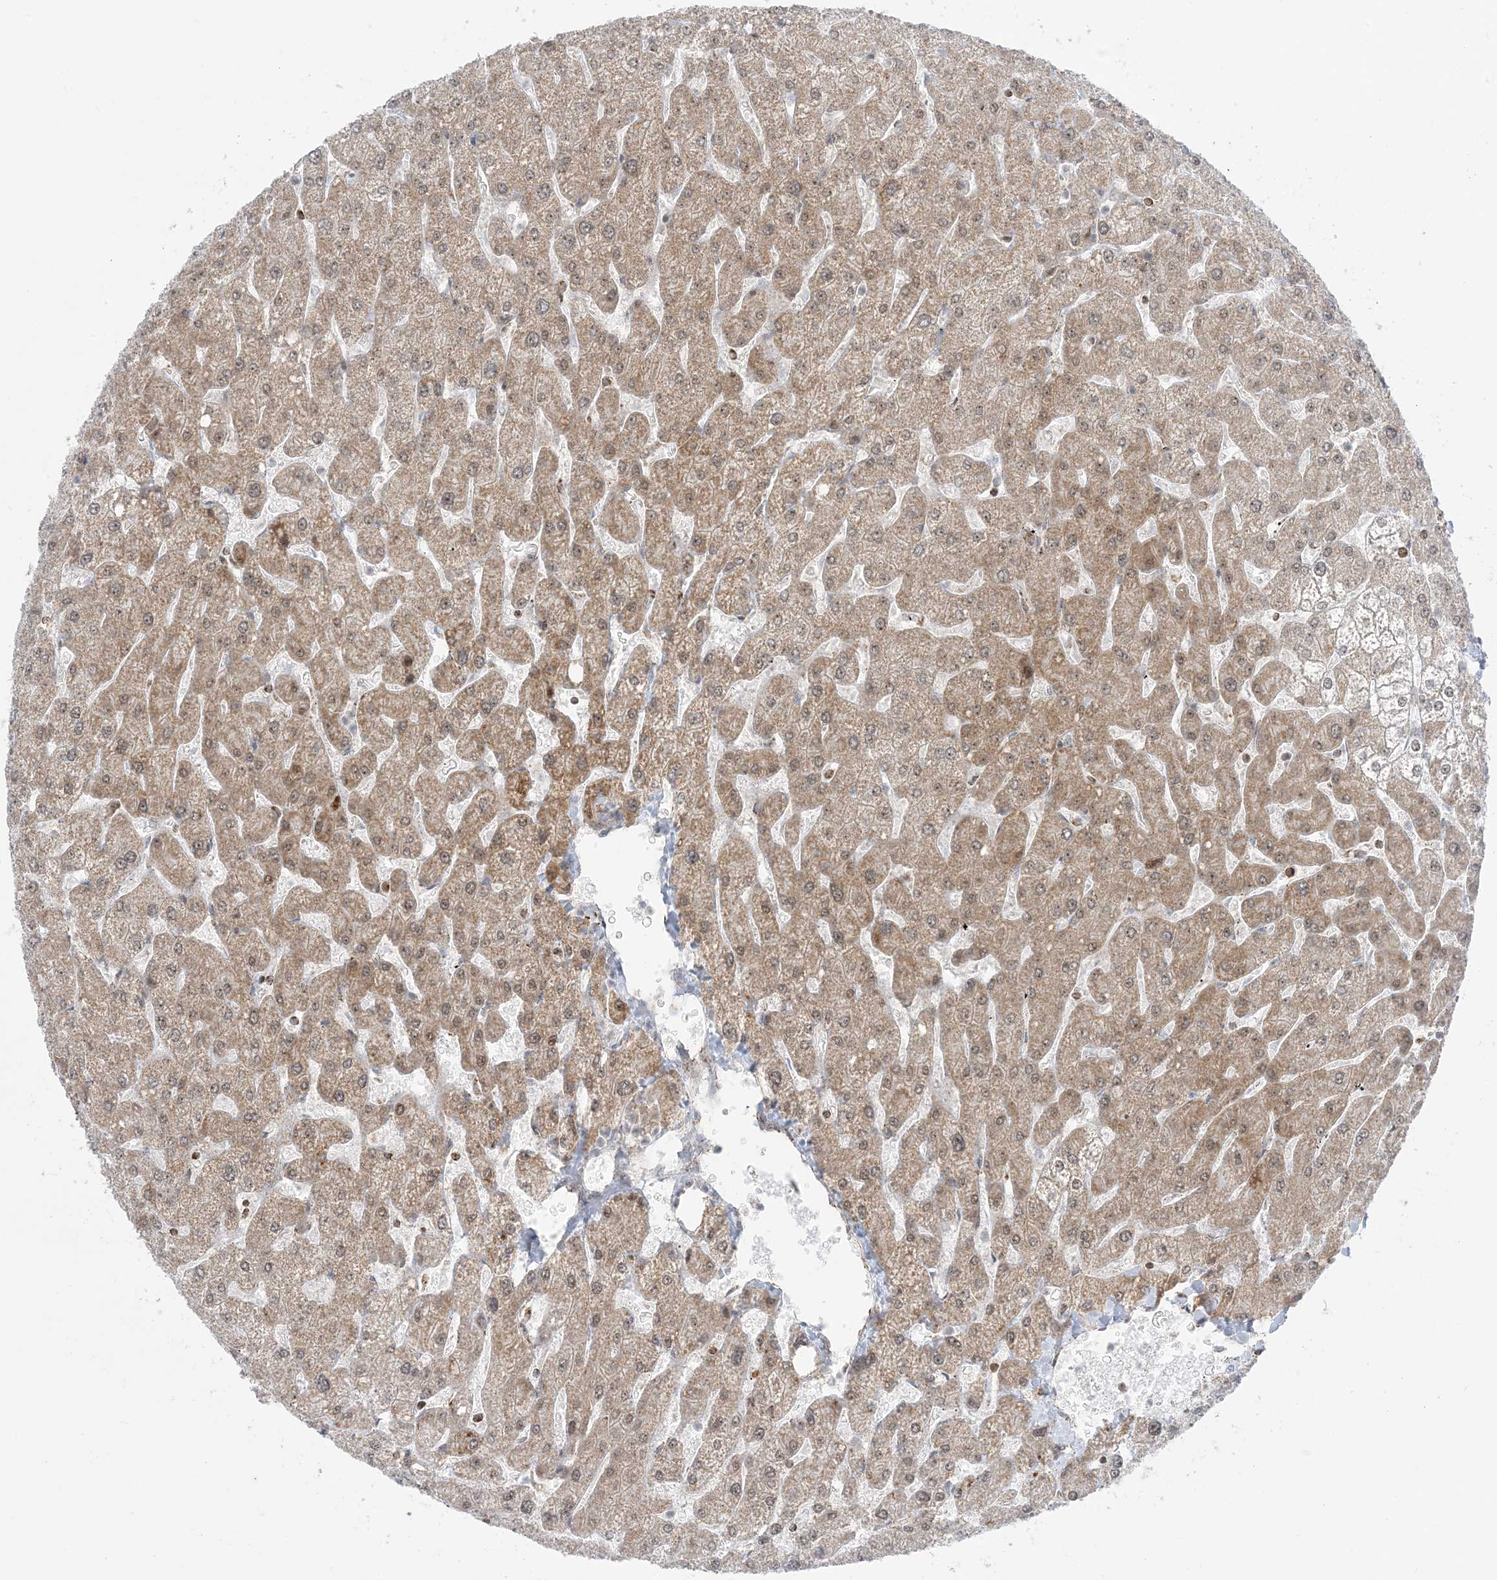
{"staining": {"intensity": "weak", "quantity": "25%-75%", "location": "cytoplasmic/membranous,nuclear"}, "tissue": "liver", "cell_type": "Cholangiocytes", "image_type": "normal", "snomed": [{"axis": "morphology", "description": "Normal tissue, NOS"}, {"axis": "topography", "description": "Liver"}], "caption": "A high-resolution image shows IHC staining of unremarkable liver, which exhibits weak cytoplasmic/membranous,nuclear positivity in about 25%-75% of cholangiocytes.", "gene": "MAPKBP1", "patient": {"sex": "male", "age": 55}}